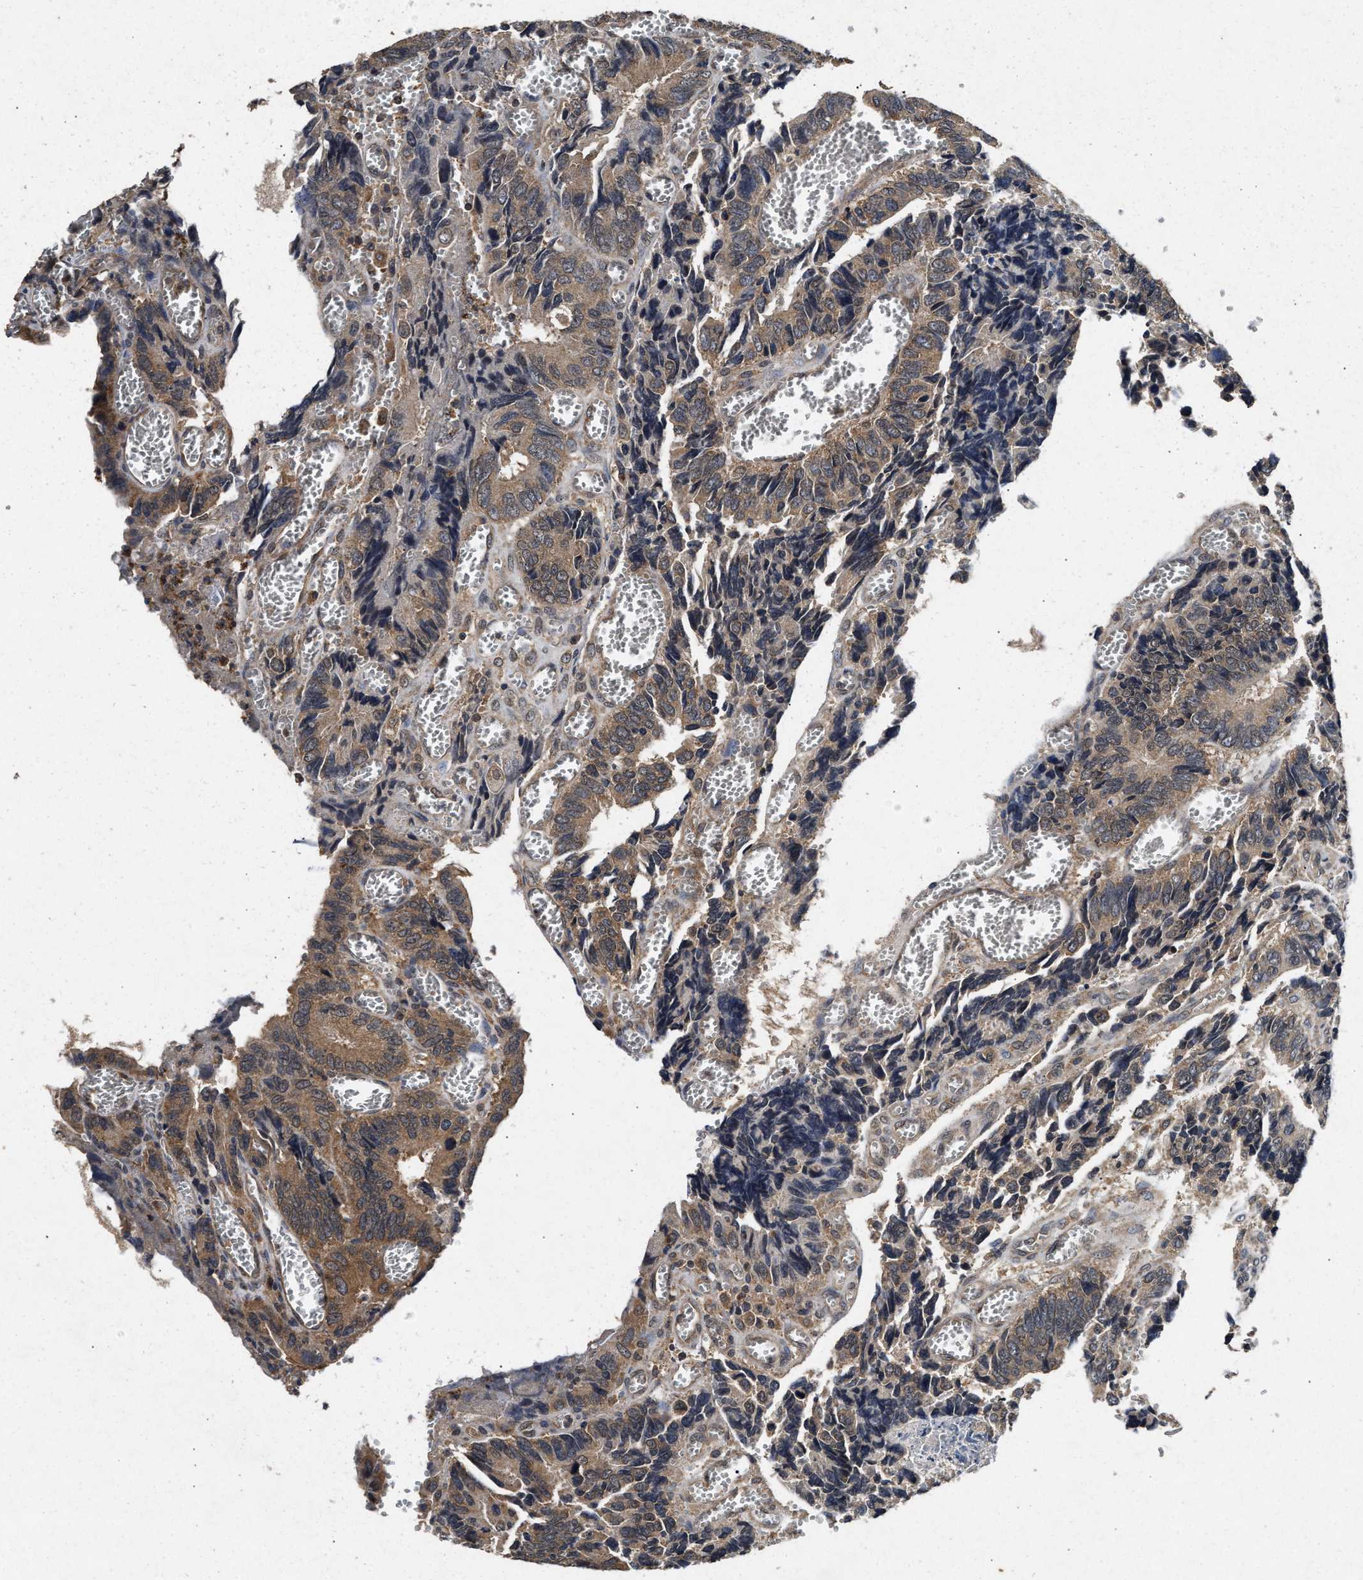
{"staining": {"intensity": "moderate", "quantity": ">75%", "location": "cytoplasmic/membranous"}, "tissue": "colorectal cancer", "cell_type": "Tumor cells", "image_type": "cancer", "snomed": [{"axis": "morphology", "description": "Adenocarcinoma, NOS"}, {"axis": "topography", "description": "Colon"}], "caption": "The photomicrograph demonstrates a brown stain indicating the presence of a protein in the cytoplasmic/membranous of tumor cells in colorectal cancer (adenocarcinoma).", "gene": "PDAP1", "patient": {"sex": "male", "age": 72}}